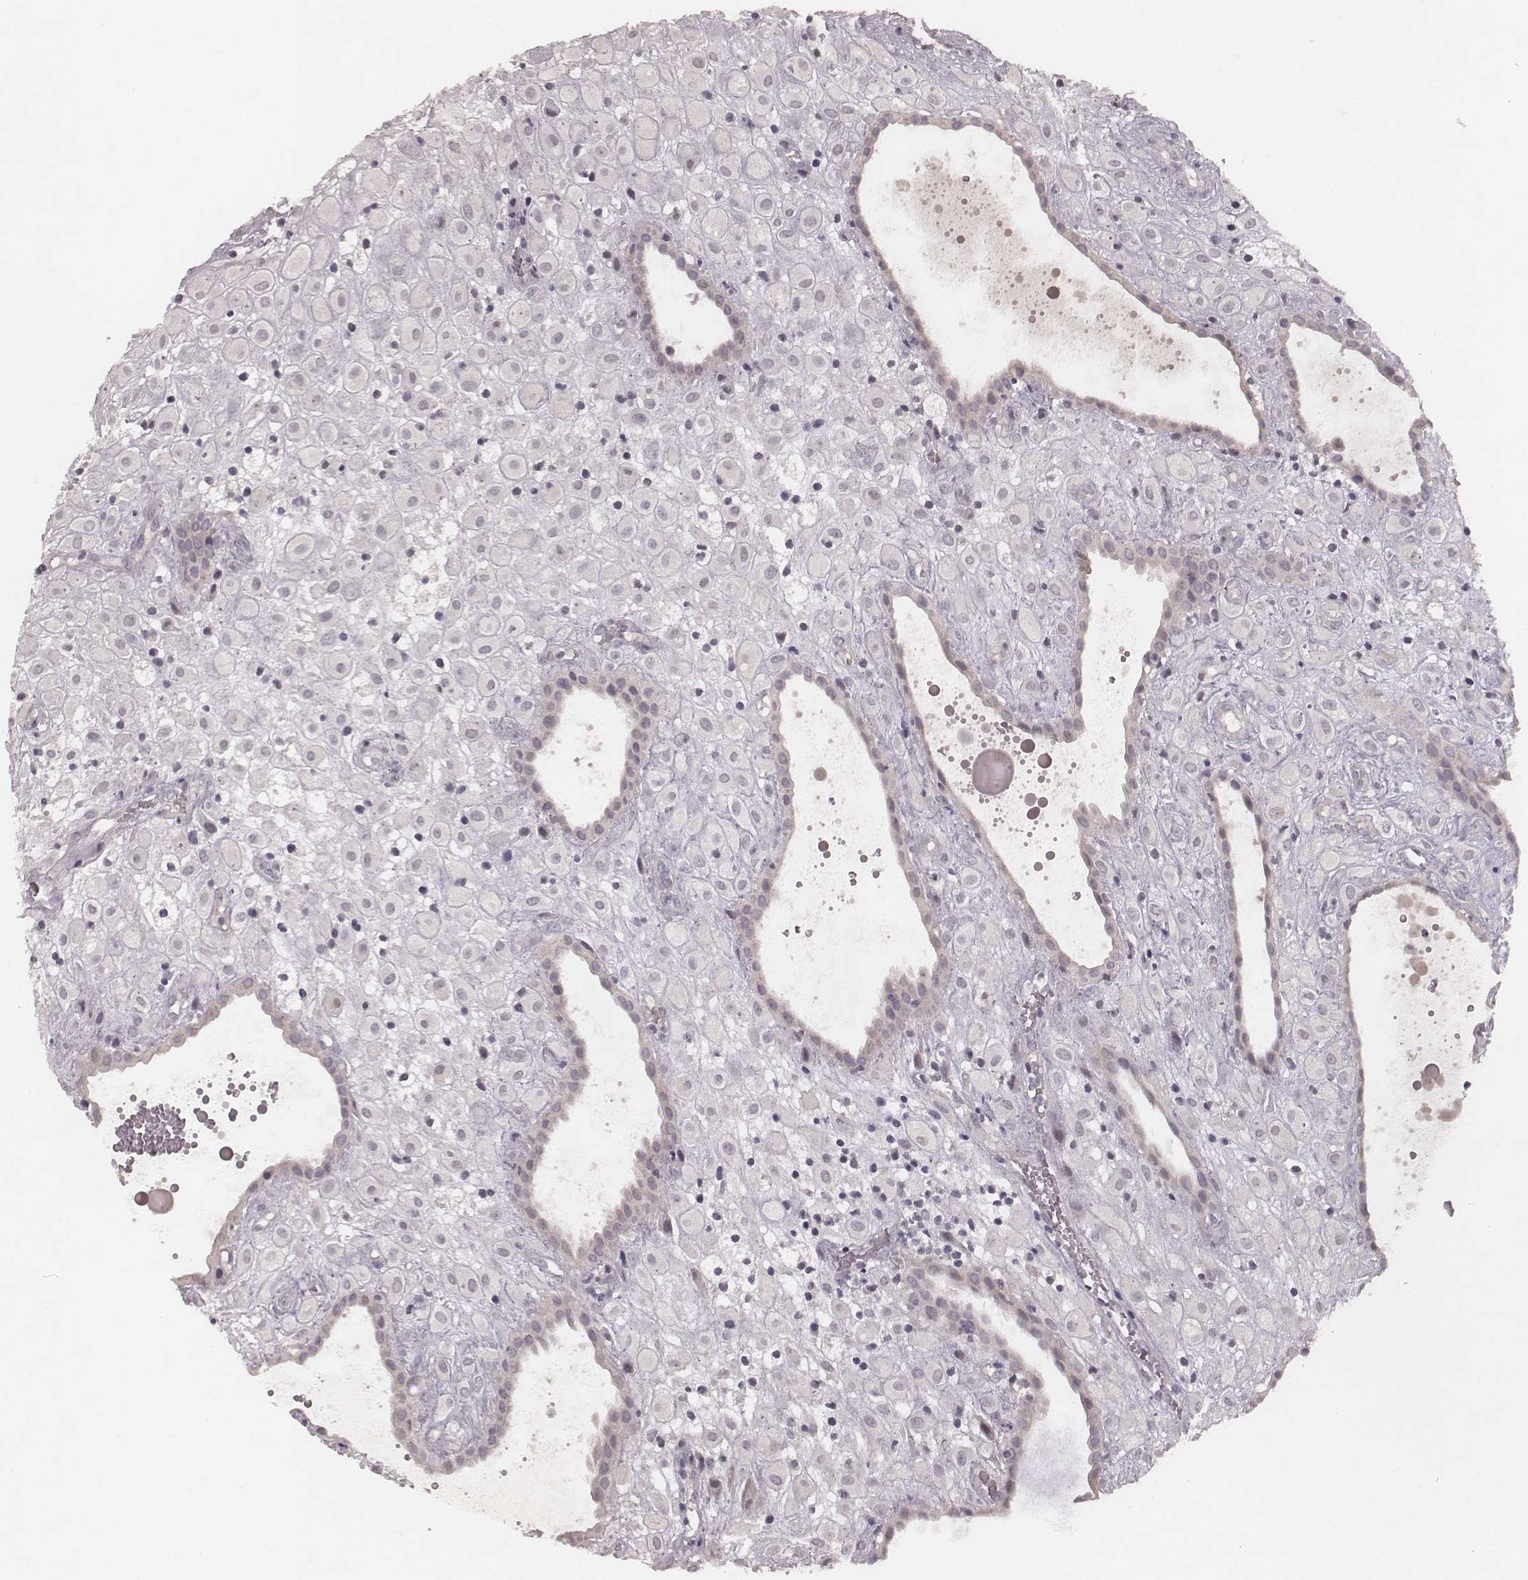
{"staining": {"intensity": "negative", "quantity": "none", "location": "none"}, "tissue": "placenta", "cell_type": "Decidual cells", "image_type": "normal", "snomed": [{"axis": "morphology", "description": "Normal tissue, NOS"}, {"axis": "topography", "description": "Placenta"}], "caption": "This is an IHC image of benign human placenta. There is no staining in decidual cells.", "gene": "FAM13B", "patient": {"sex": "female", "age": 24}}